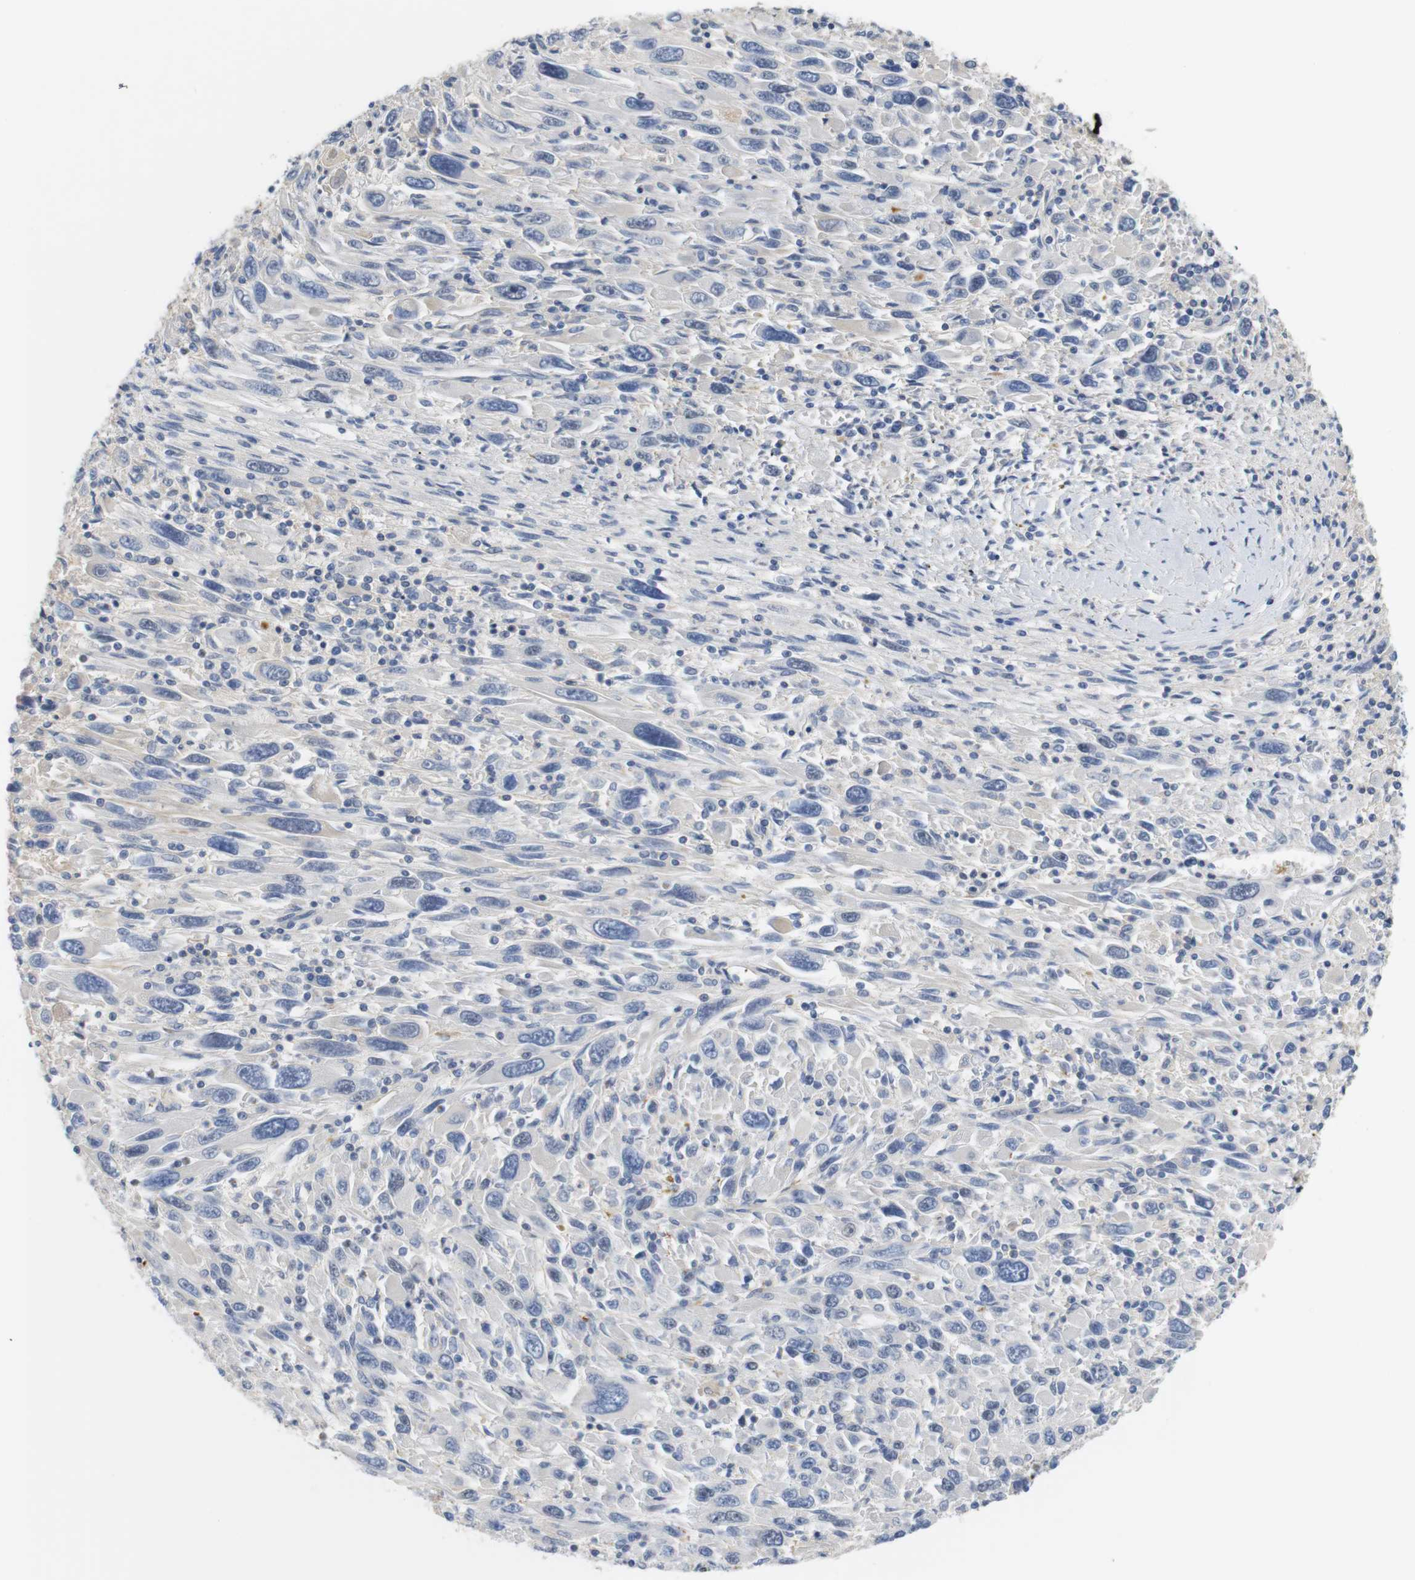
{"staining": {"intensity": "negative", "quantity": "none", "location": "none"}, "tissue": "melanoma", "cell_type": "Tumor cells", "image_type": "cancer", "snomed": [{"axis": "morphology", "description": "Malignant melanoma, Metastatic site"}, {"axis": "topography", "description": "Skin"}], "caption": "DAB (3,3'-diaminobenzidine) immunohistochemical staining of malignant melanoma (metastatic site) shows no significant staining in tumor cells.", "gene": "OTOF", "patient": {"sex": "female", "age": 56}}